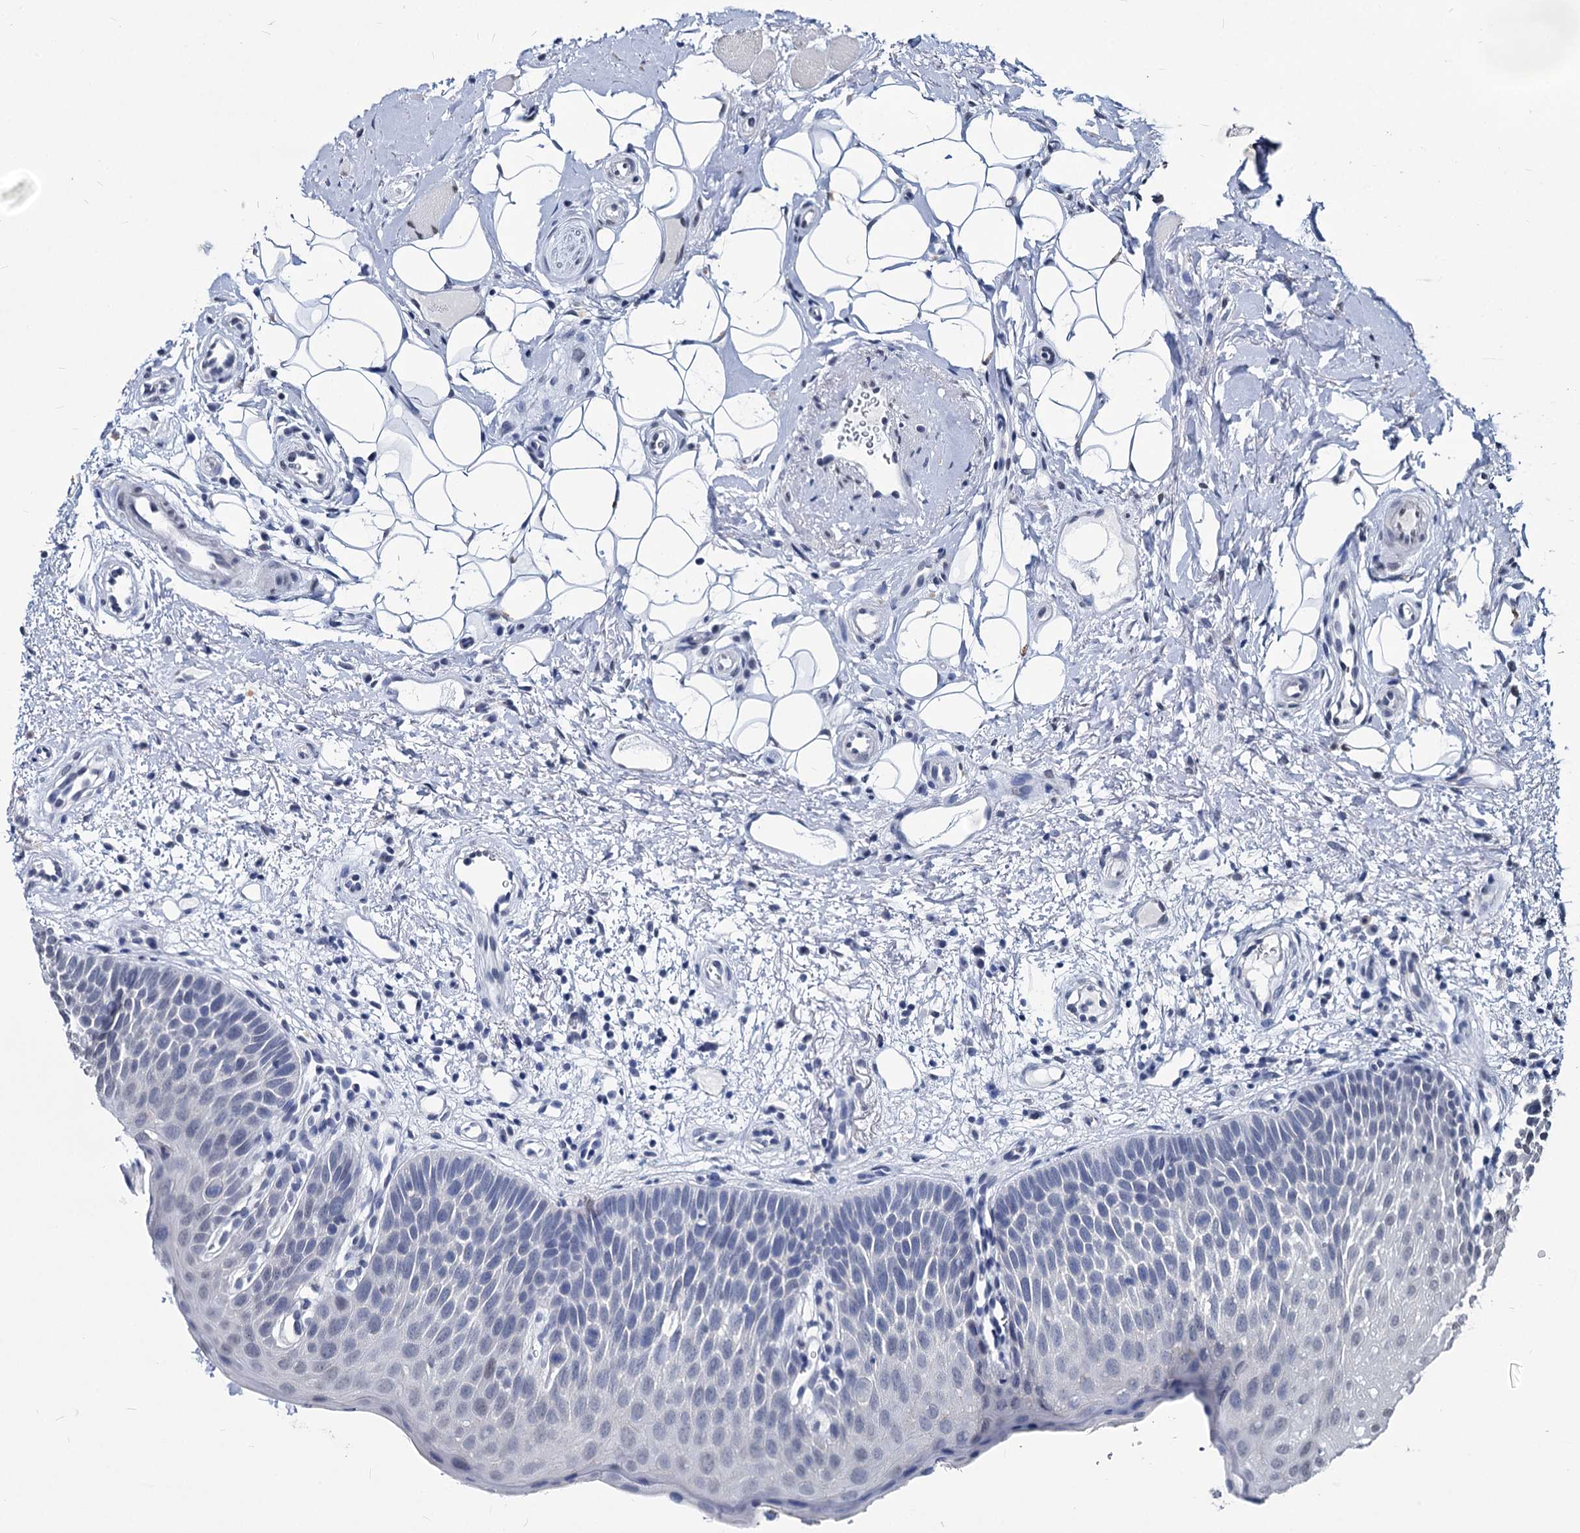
{"staining": {"intensity": "negative", "quantity": "none", "location": "none"}, "tissue": "oral mucosa", "cell_type": "Squamous epithelial cells", "image_type": "normal", "snomed": [{"axis": "morphology", "description": "No evidence of malignacy"}, {"axis": "topography", "description": "Oral tissue"}, {"axis": "topography", "description": "Head-Neck"}], "caption": "Immunohistochemistry (IHC) image of benign human oral mucosa stained for a protein (brown), which reveals no expression in squamous epithelial cells.", "gene": "PARPBP", "patient": {"sex": "male", "age": 68}}